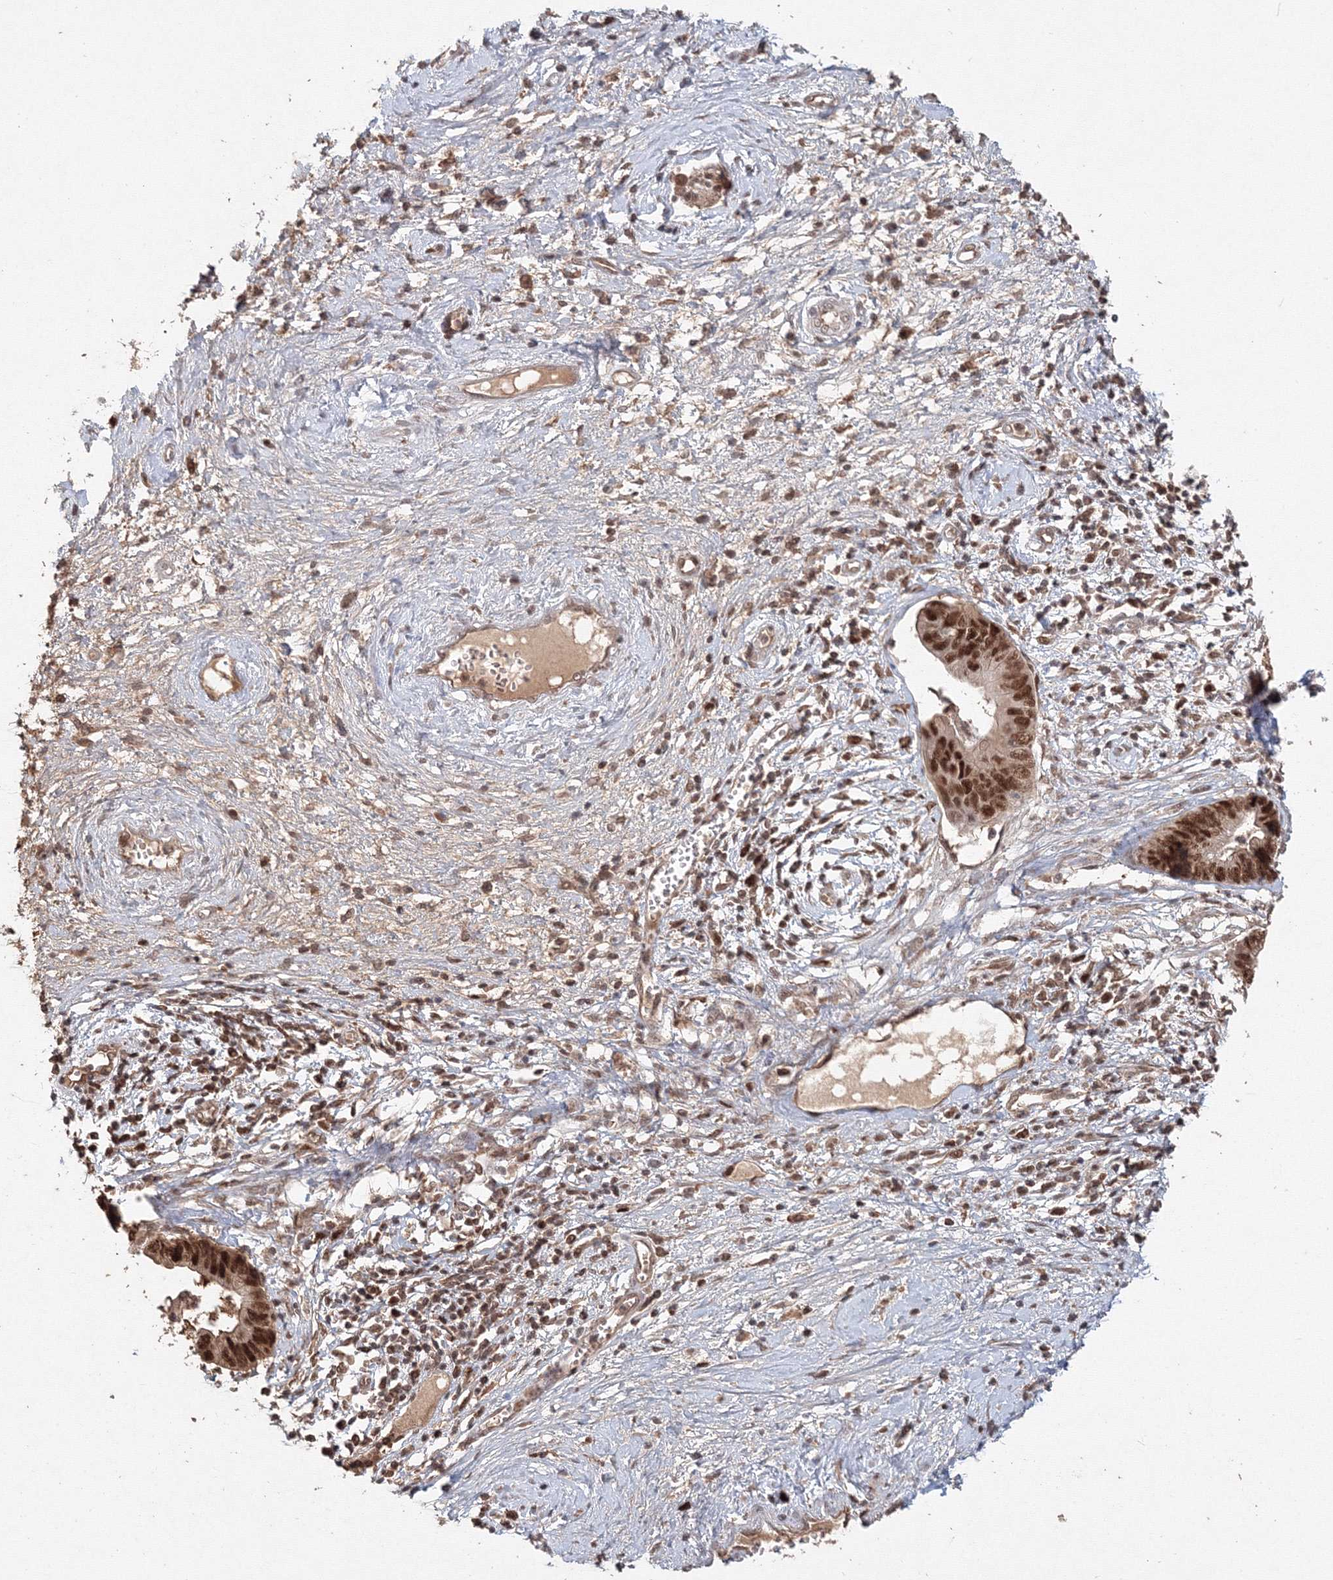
{"staining": {"intensity": "strong", "quantity": ">75%", "location": "nuclear"}, "tissue": "cervical cancer", "cell_type": "Tumor cells", "image_type": "cancer", "snomed": [{"axis": "morphology", "description": "Adenocarcinoma, NOS"}, {"axis": "topography", "description": "Cervix"}], "caption": "Cervical cancer tissue exhibits strong nuclear positivity in about >75% of tumor cells", "gene": "IWS1", "patient": {"sex": "female", "age": 44}}